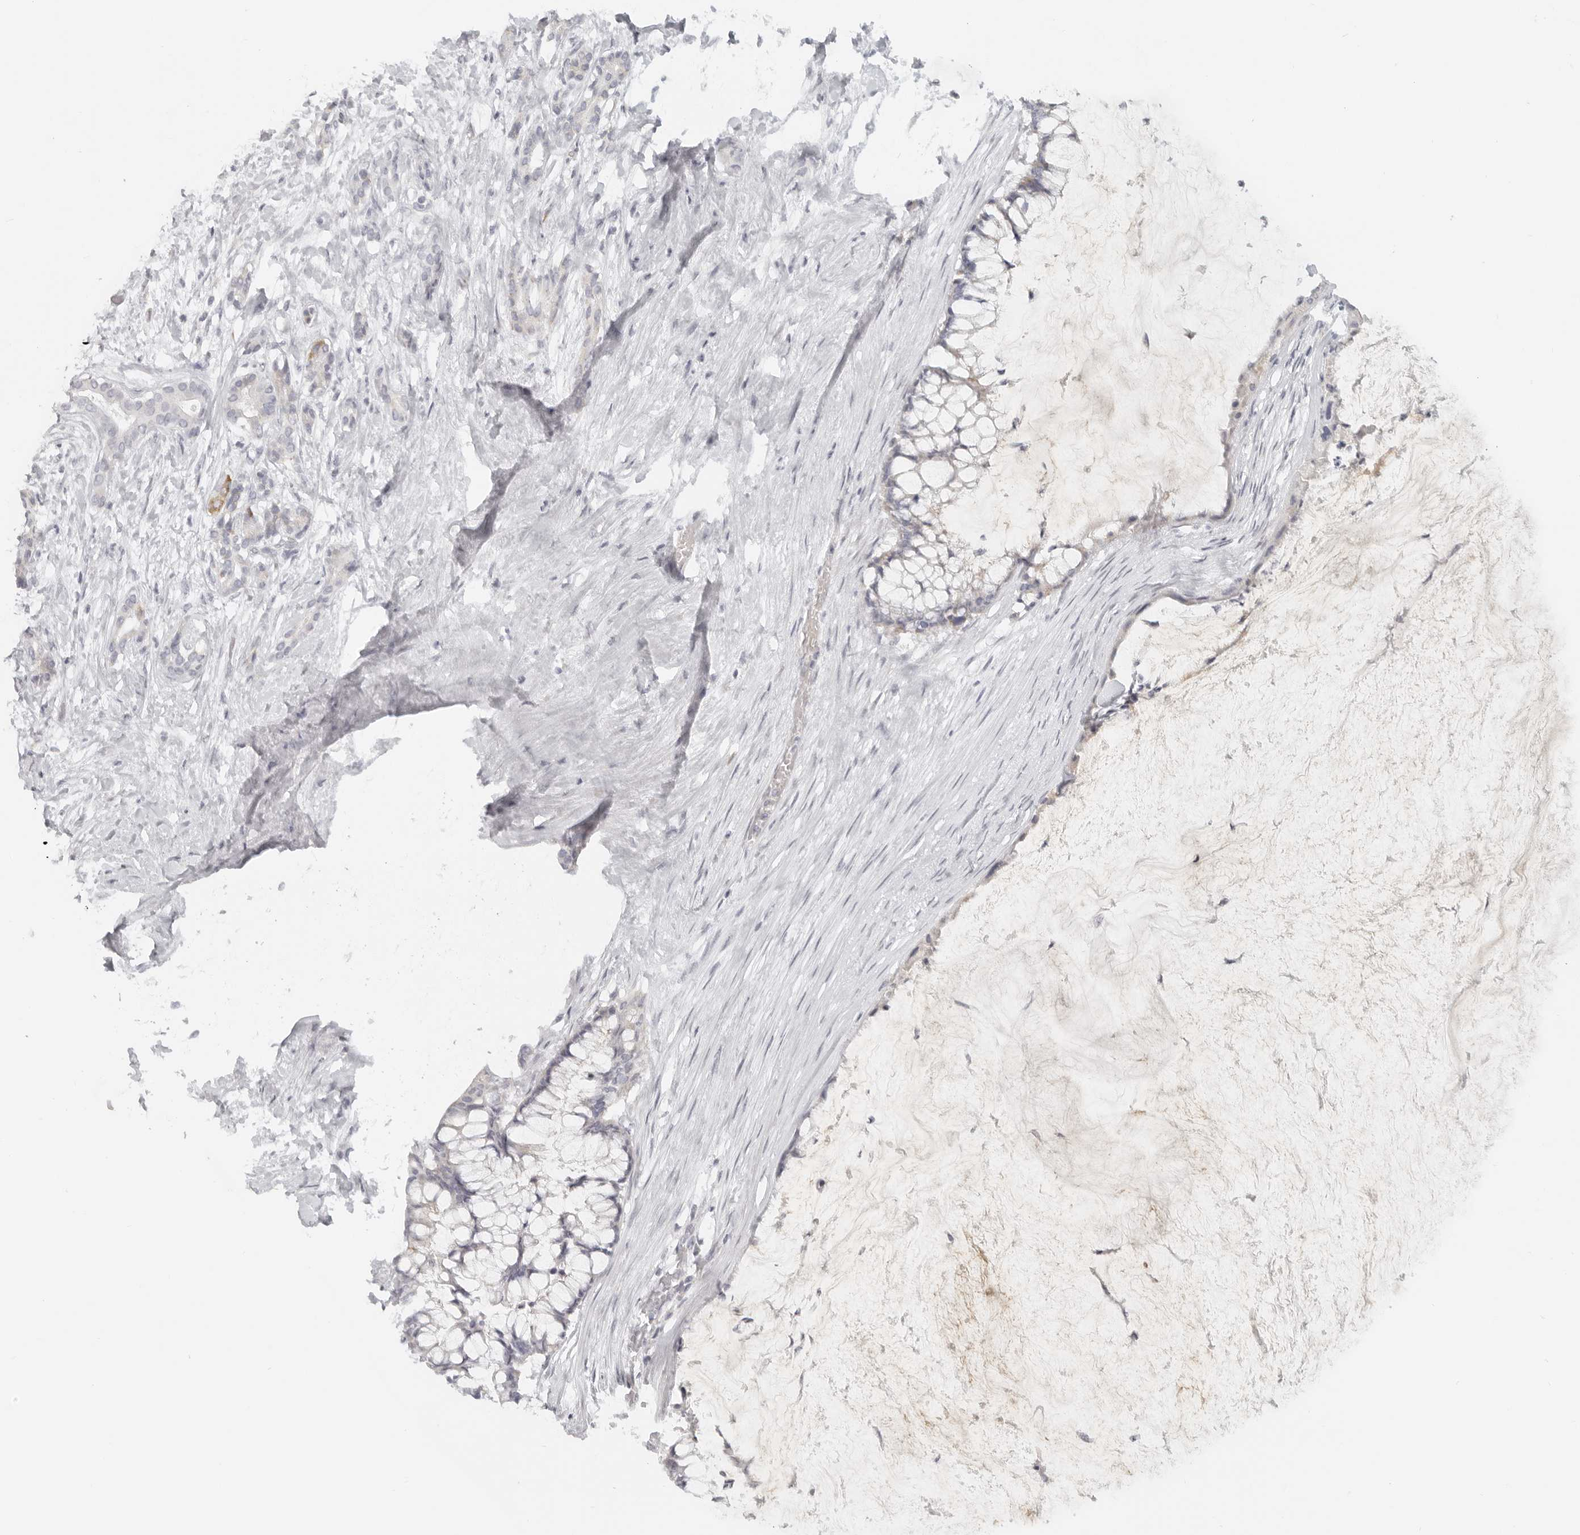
{"staining": {"intensity": "weak", "quantity": "25%-75%", "location": "cytoplasmic/membranous"}, "tissue": "pancreatic cancer", "cell_type": "Tumor cells", "image_type": "cancer", "snomed": [{"axis": "morphology", "description": "Adenocarcinoma, NOS"}, {"axis": "topography", "description": "Pancreas"}], "caption": "Brown immunohistochemical staining in human pancreatic cancer (adenocarcinoma) exhibits weak cytoplasmic/membranous positivity in about 25%-75% of tumor cells.", "gene": "KDF1", "patient": {"sex": "male", "age": 41}}